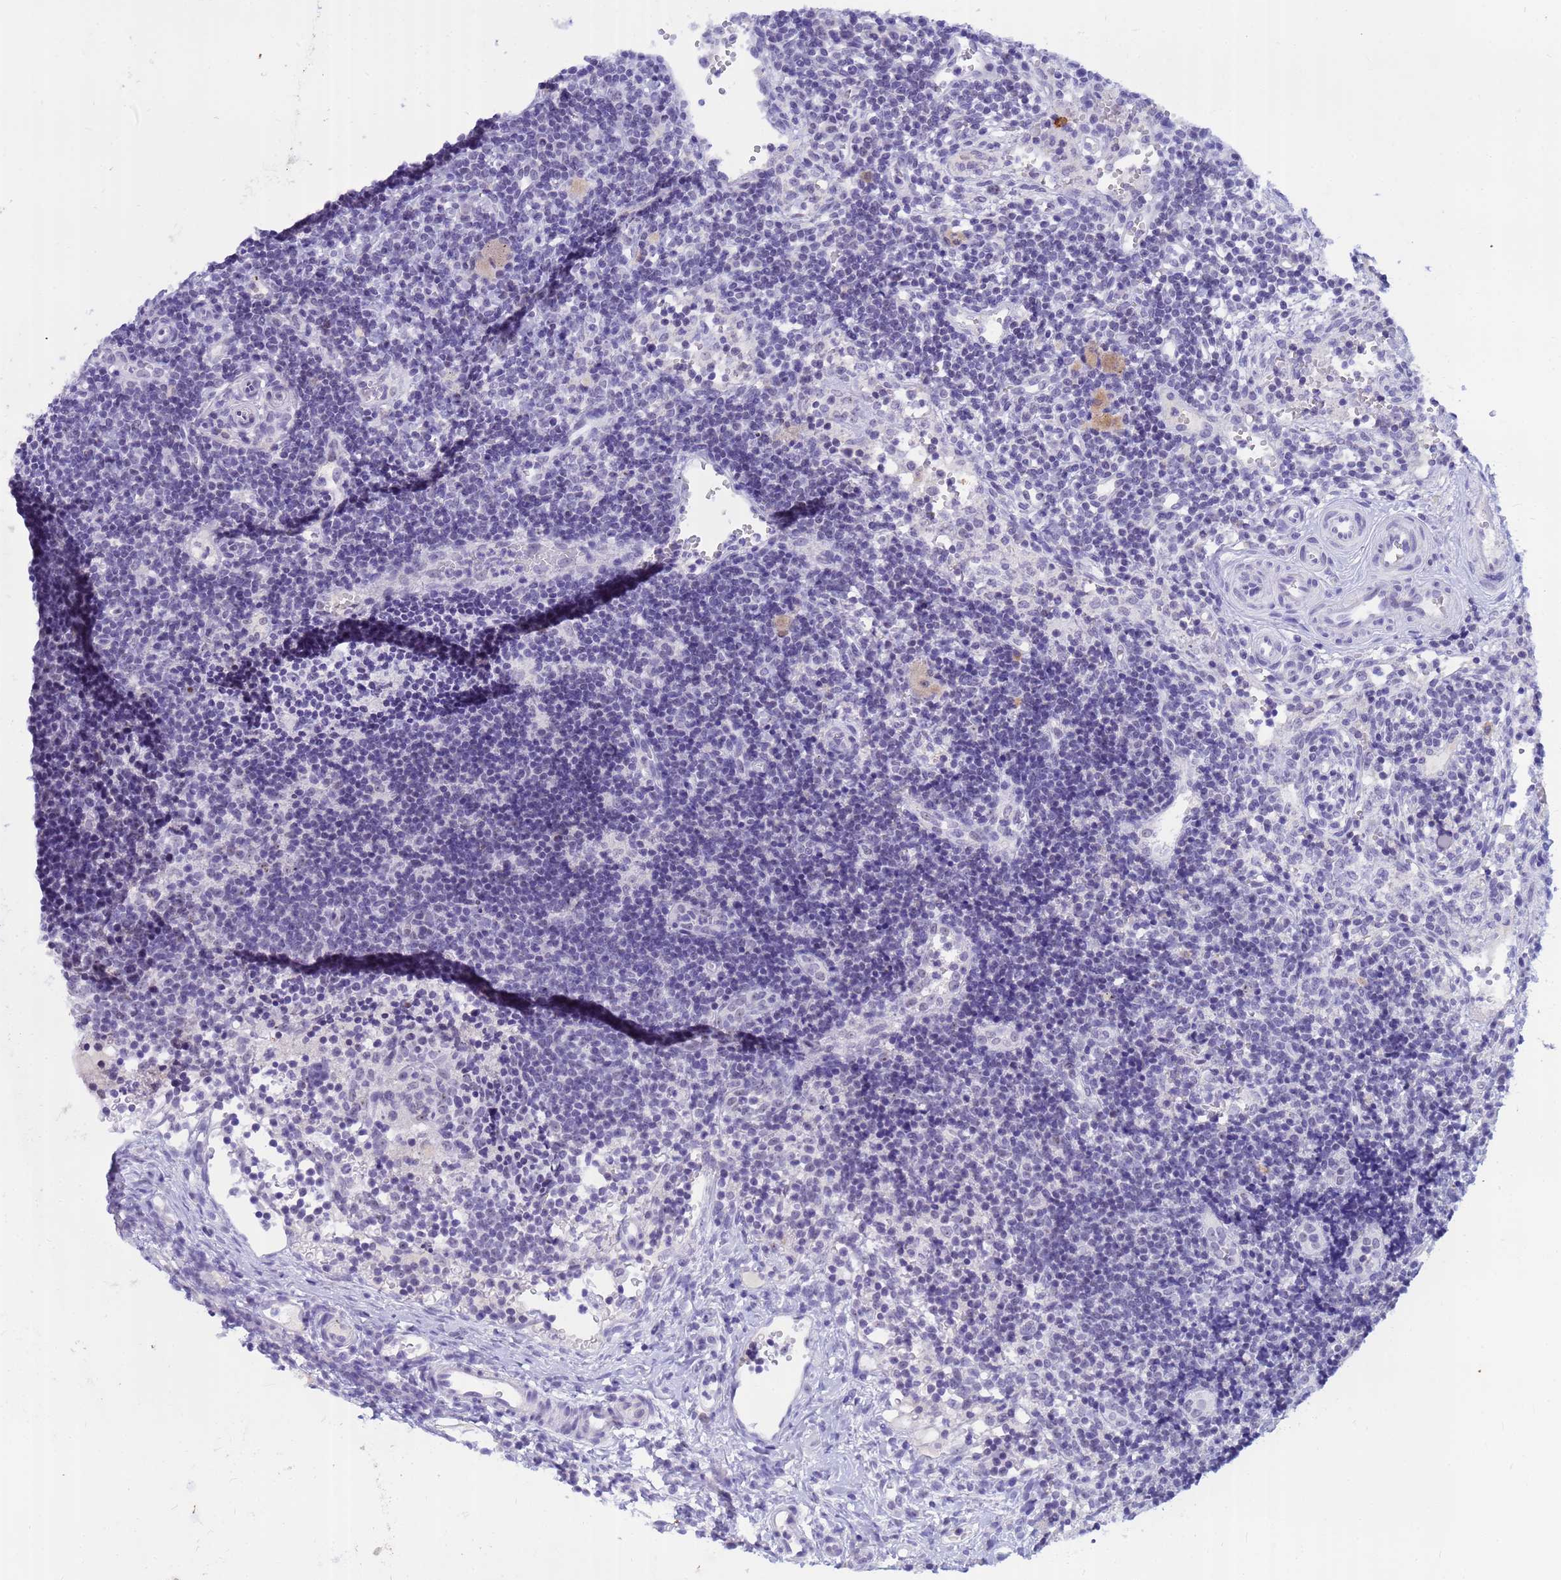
{"staining": {"intensity": "moderate", "quantity": "<25%", "location": "nuclear"}, "tissue": "lymph node", "cell_type": "Germinal center cells", "image_type": "normal", "snomed": [{"axis": "morphology", "description": "Normal tissue, NOS"}, {"axis": "topography", "description": "Lymph node"}], "caption": "Moderate nuclear staining for a protein is present in approximately <25% of germinal center cells of benign lymph node using immunohistochemistry (IHC).", "gene": "DMRTC2", "patient": {"sex": "female", "age": 37}}